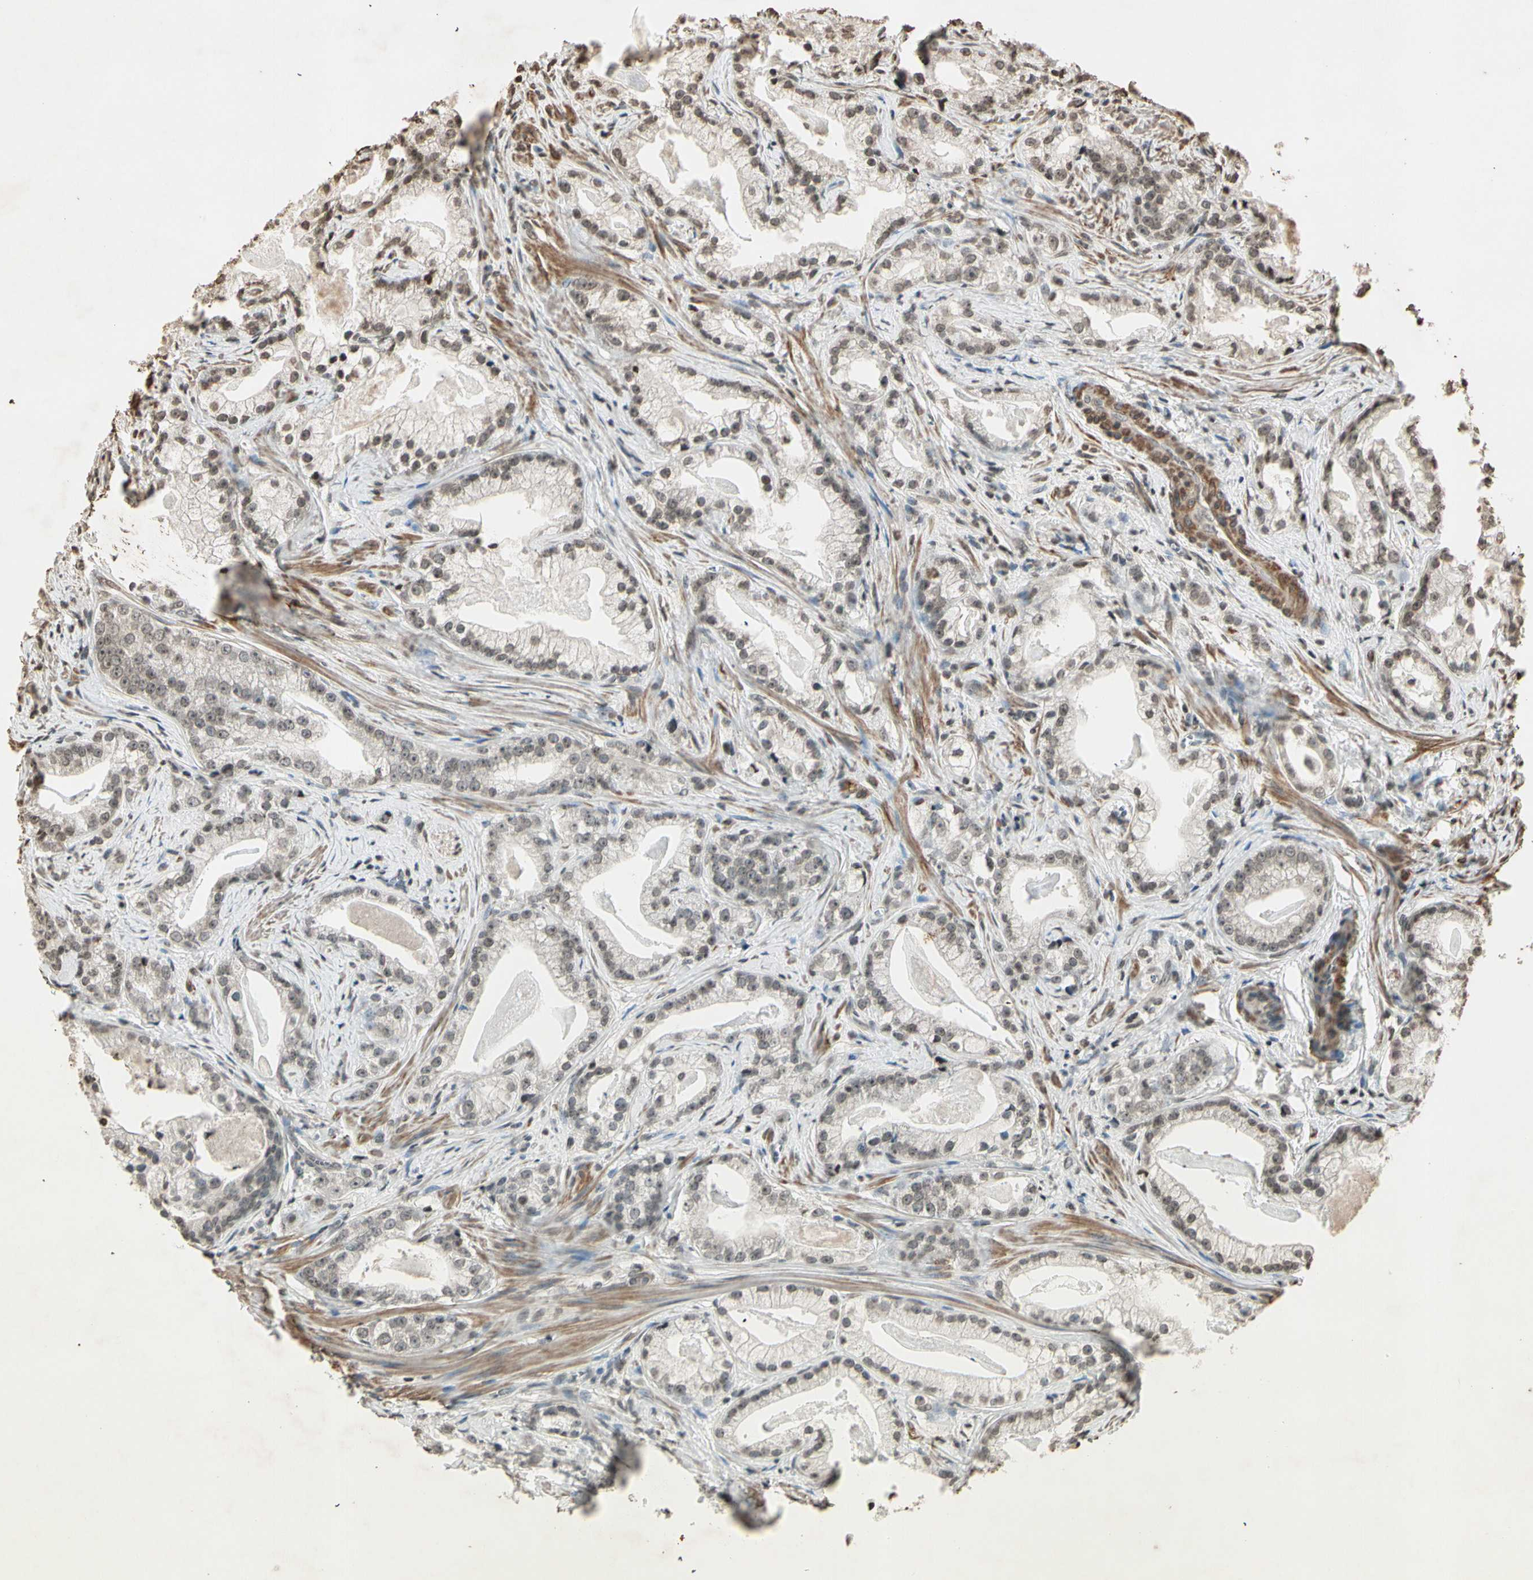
{"staining": {"intensity": "weak", "quantity": "<25%", "location": "nuclear"}, "tissue": "prostate cancer", "cell_type": "Tumor cells", "image_type": "cancer", "snomed": [{"axis": "morphology", "description": "Adenocarcinoma, Low grade"}, {"axis": "topography", "description": "Prostate"}], "caption": "An image of prostate cancer (adenocarcinoma (low-grade)) stained for a protein displays no brown staining in tumor cells.", "gene": "TOP1", "patient": {"sex": "male", "age": 59}}